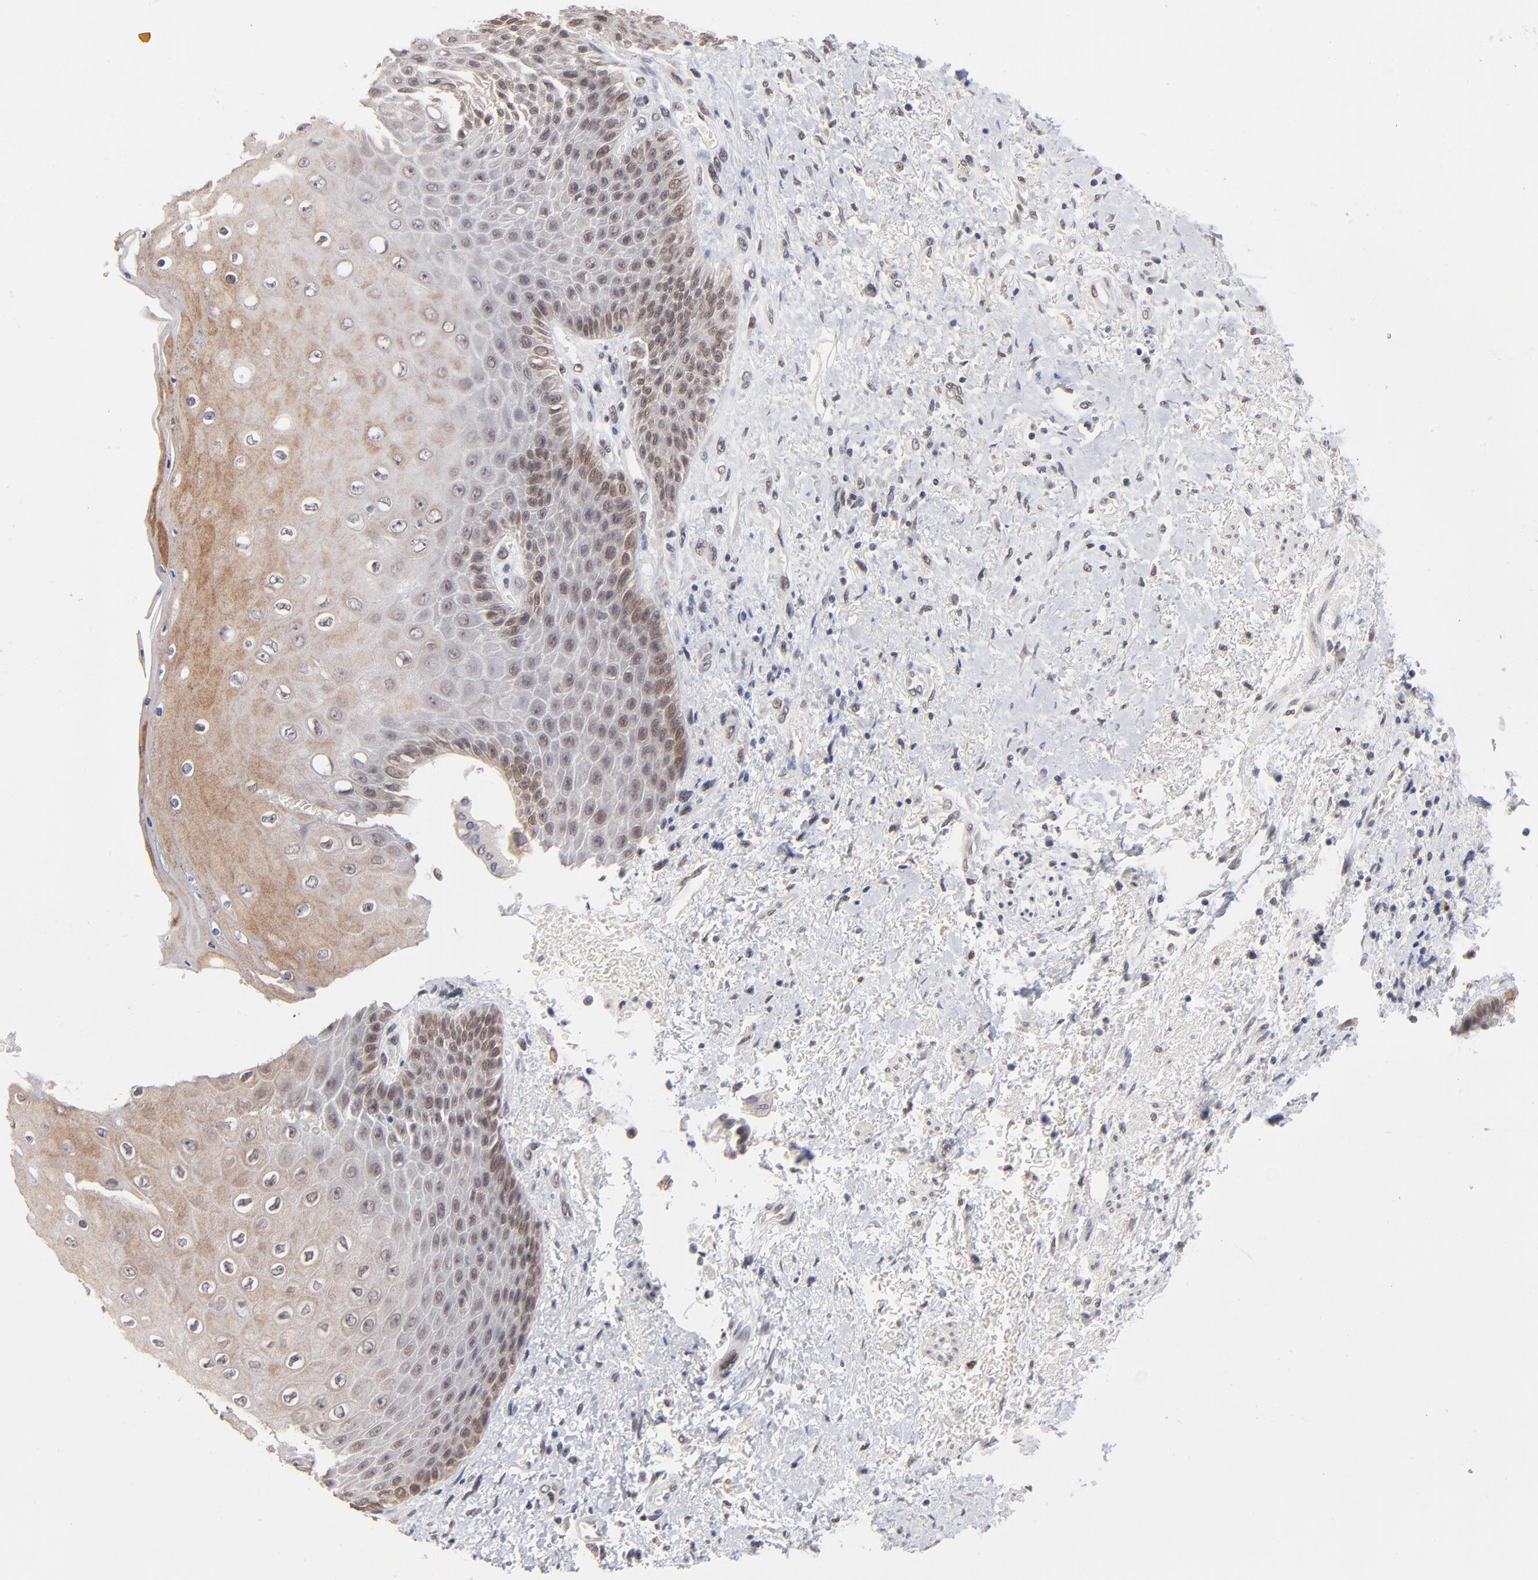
{"staining": {"intensity": "weak", "quantity": "<25%", "location": "cytoplasmic/membranous,nuclear"}, "tissue": "skin", "cell_type": "Epidermal cells", "image_type": "normal", "snomed": [{"axis": "morphology", "description": "Normal tissue, NOS"}, {"axis": "topography", "description": "Anal"}], "caption": "This is an immunohistochemistry (IHC) photomicrograph of unremarkable human skin. There is no expression in epidermal cells.", "gene": "MBIP", "patient": {"sex": "female", "age": 46}}